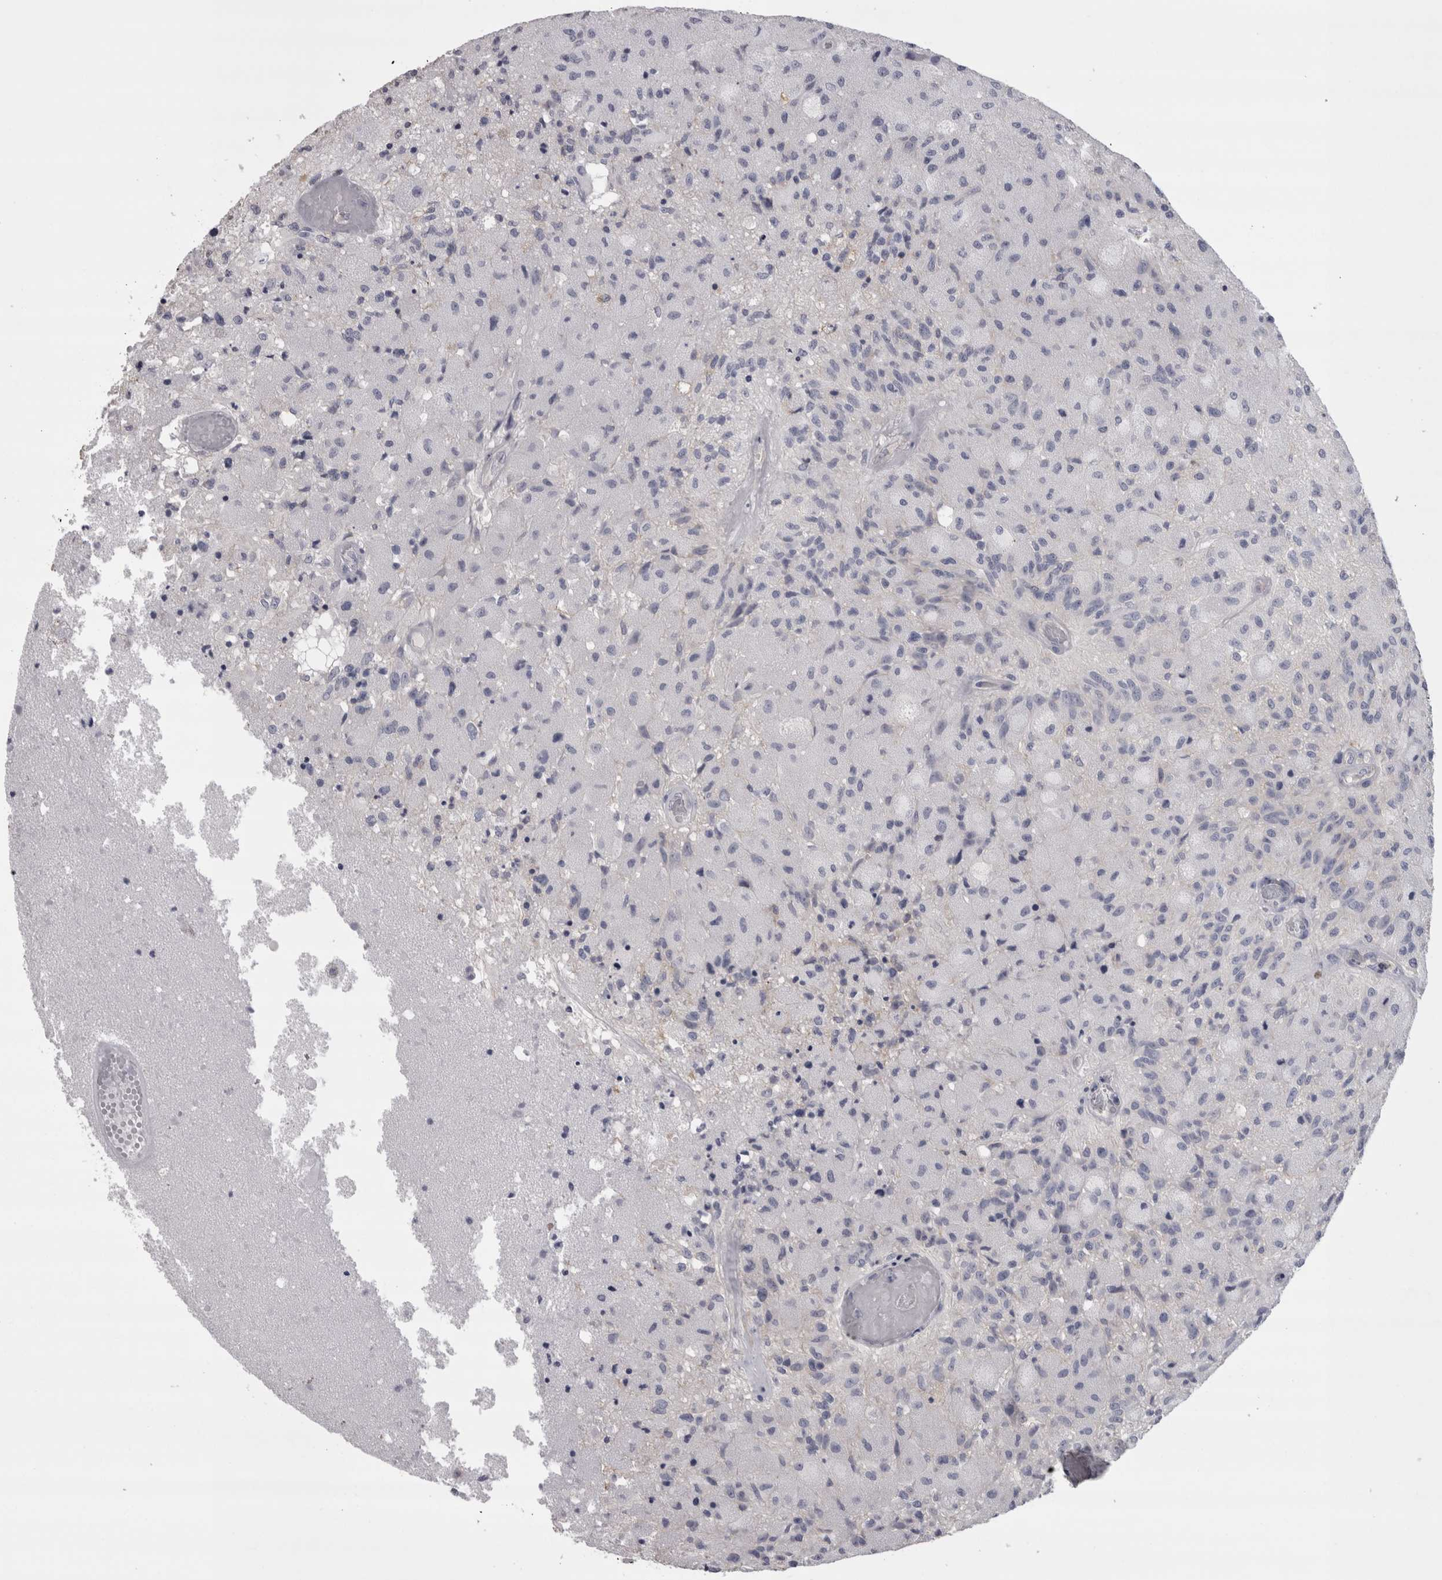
{"staining": {"intensity": "negative", "quantity": "none", "location": "none"}, "tissue": "glioma", "cell_type": "Tumor cells", "image_type": "cancer", "snomed": [{"axis": "morphology", "description": "Normal tissue, NOS"}, {"axis": "morphology", "description": "Glioma, malignant, High grade"}, {"axis": "topography", "description": "Cerebral cortex"}], "caption": "This micrograph is of glioma stained with immunohistochemistry (IHC) to label a protein in brown with the nuclei are counter-stained blue. There is no staining in tumor cells.", "gene": "LYZL6", "patient": {"sex": "male", "age": 77}}